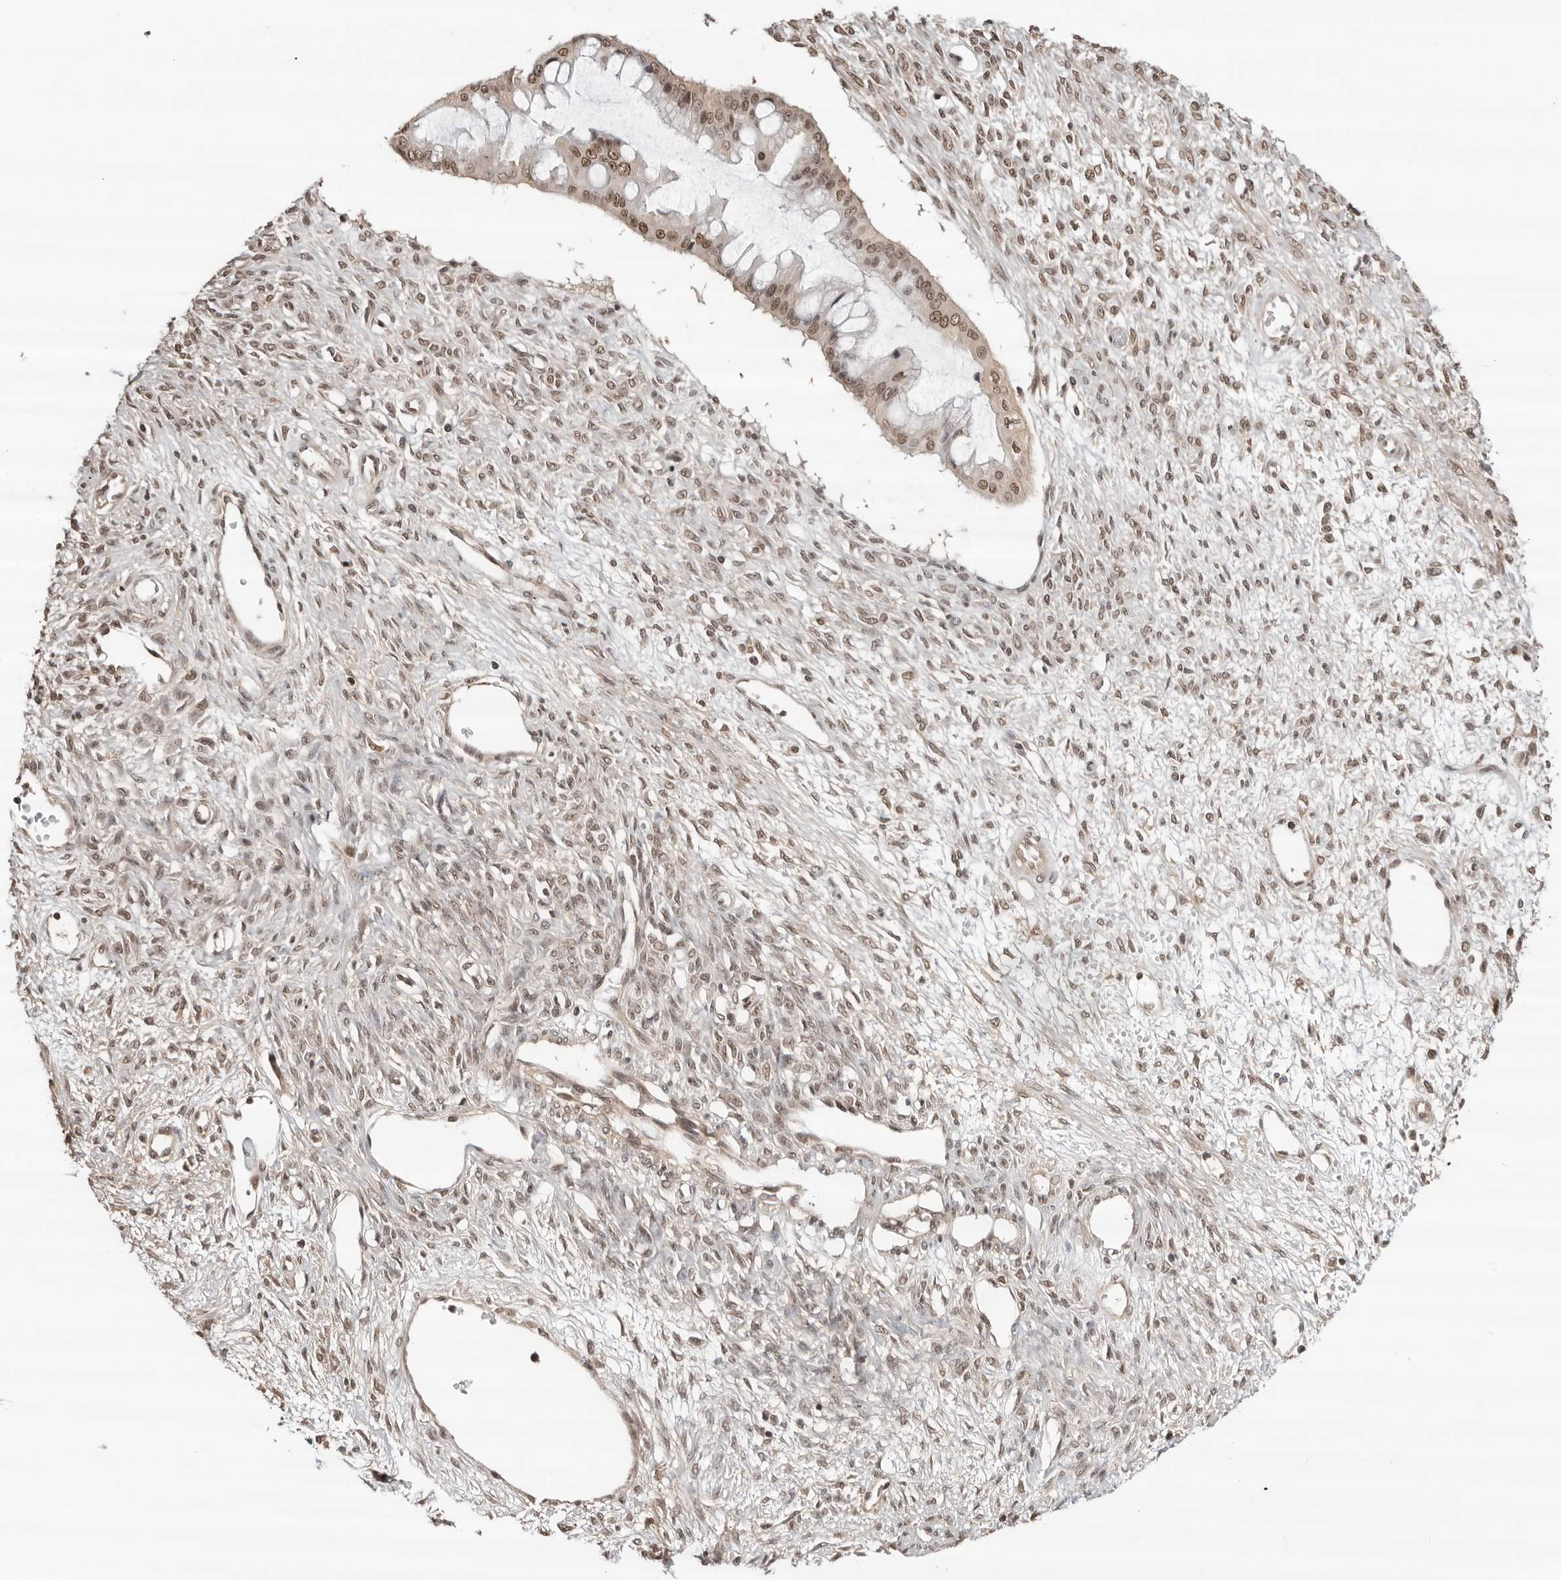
{"staining": {"intensity": "moderate", "quantity": "25%-75%", "location": "cytoplasmic/membranous,nuclear"}, "tissue": "ovarian cancer", "cell_type": "Tumor cells", "image_type": "cancer", "snomed": [{"axis": "morphology", "description": "Cystadenocarcinoma, mucinous, NOS"}, {"axis": "topography", "description": "Ovary"}], "caption": "Protein analysis of ovarian cancer (mucinous cystadenocarcinoma) tissue shows moderate cytoplasmic/membranous and nuclear positivity in approximately 25%-75% of tumor cells.", "gene": "SDE2", "patient": {"sex": "female", "age": 73}}